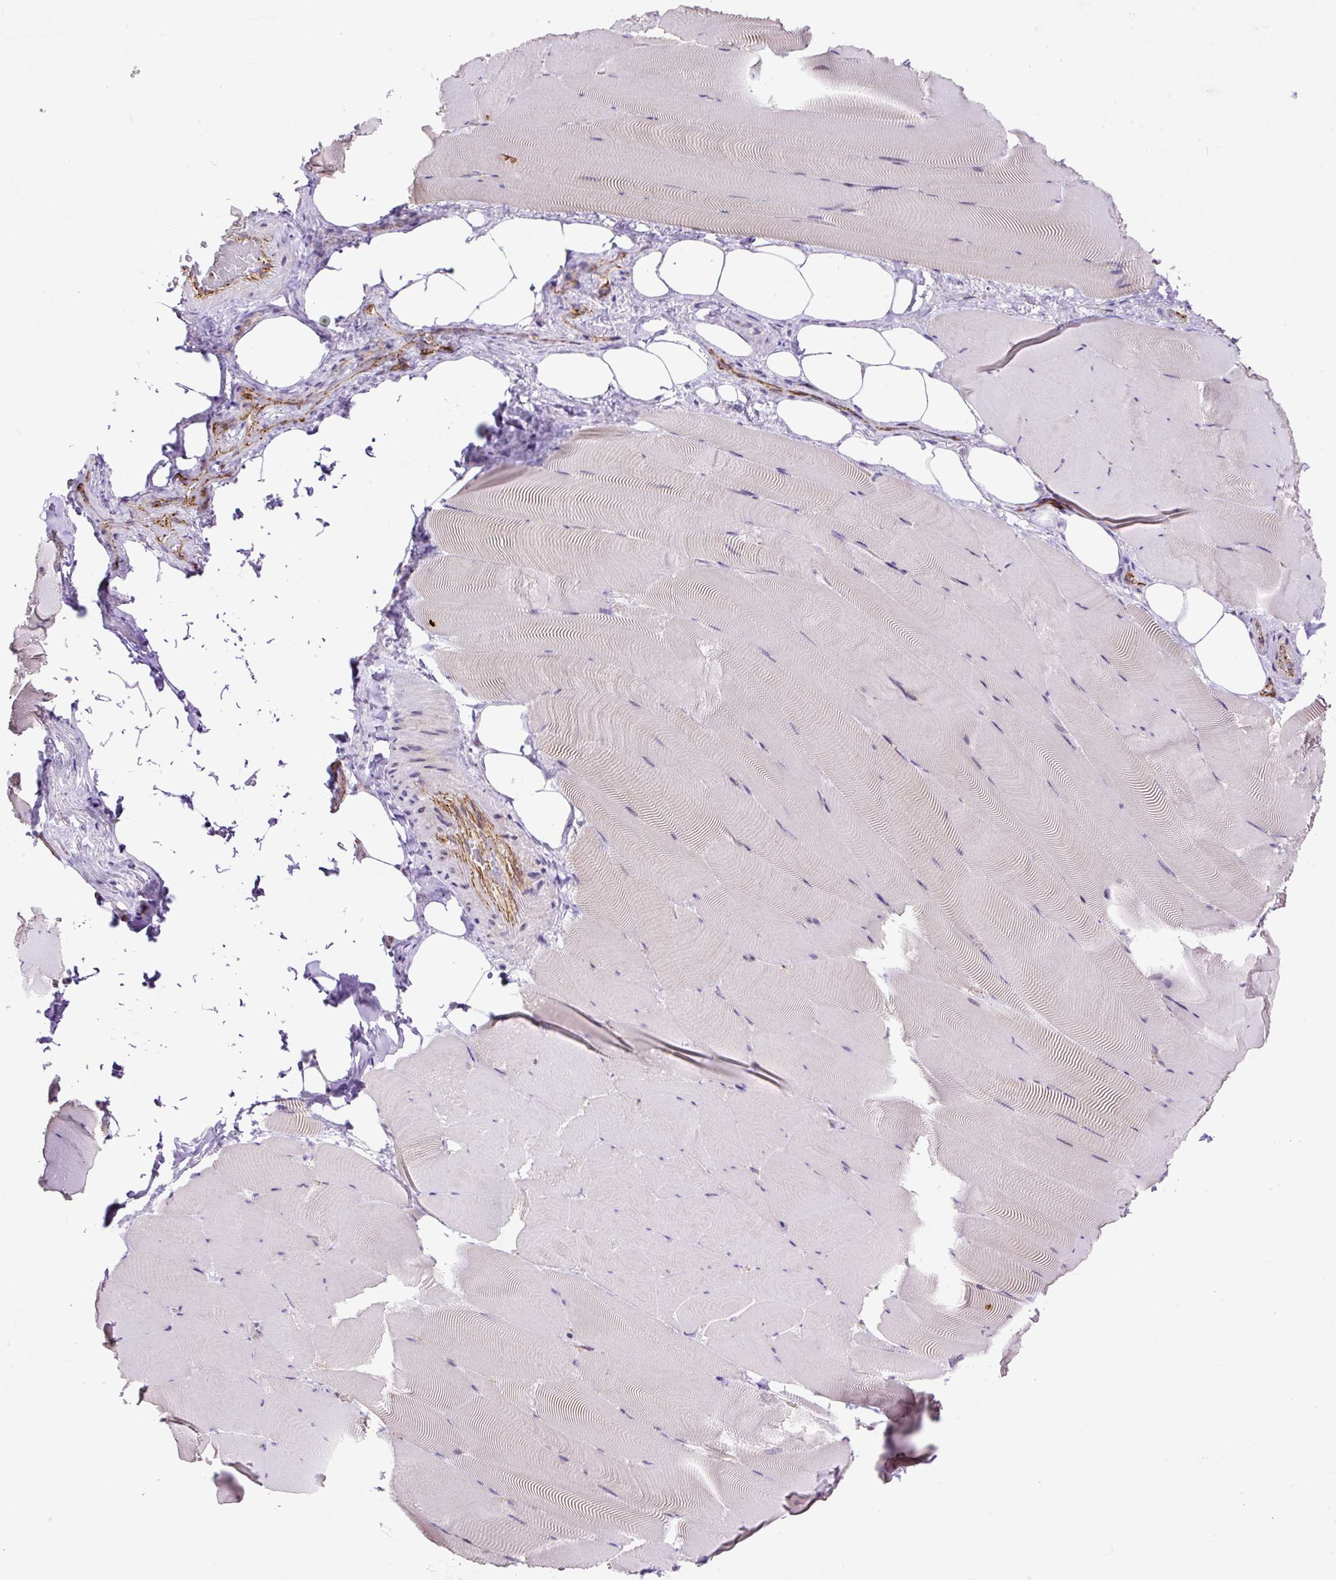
{"staining": {"intensity": "negative", "quantity": "none", "location": "none"}, "tissue": "skeletal muscle", "cell_type": "Myocytes", "image_type": "normal", "snomed": [{"axis": "morphology", "description": "Normal tissue, NOS"}, {"axis": "topography", "description": "Skeletal muscle"}], "caption": "High magnification brightfield microscopy of benign skeletal muscle stained with DAB (3,3'-diaminobenzidine) (brown) and counterstained with hematoxylin (blue): myocytes show no significant staining.", "gene": "MAGEB16", "patient": {"sex": "female", "age": 64}}